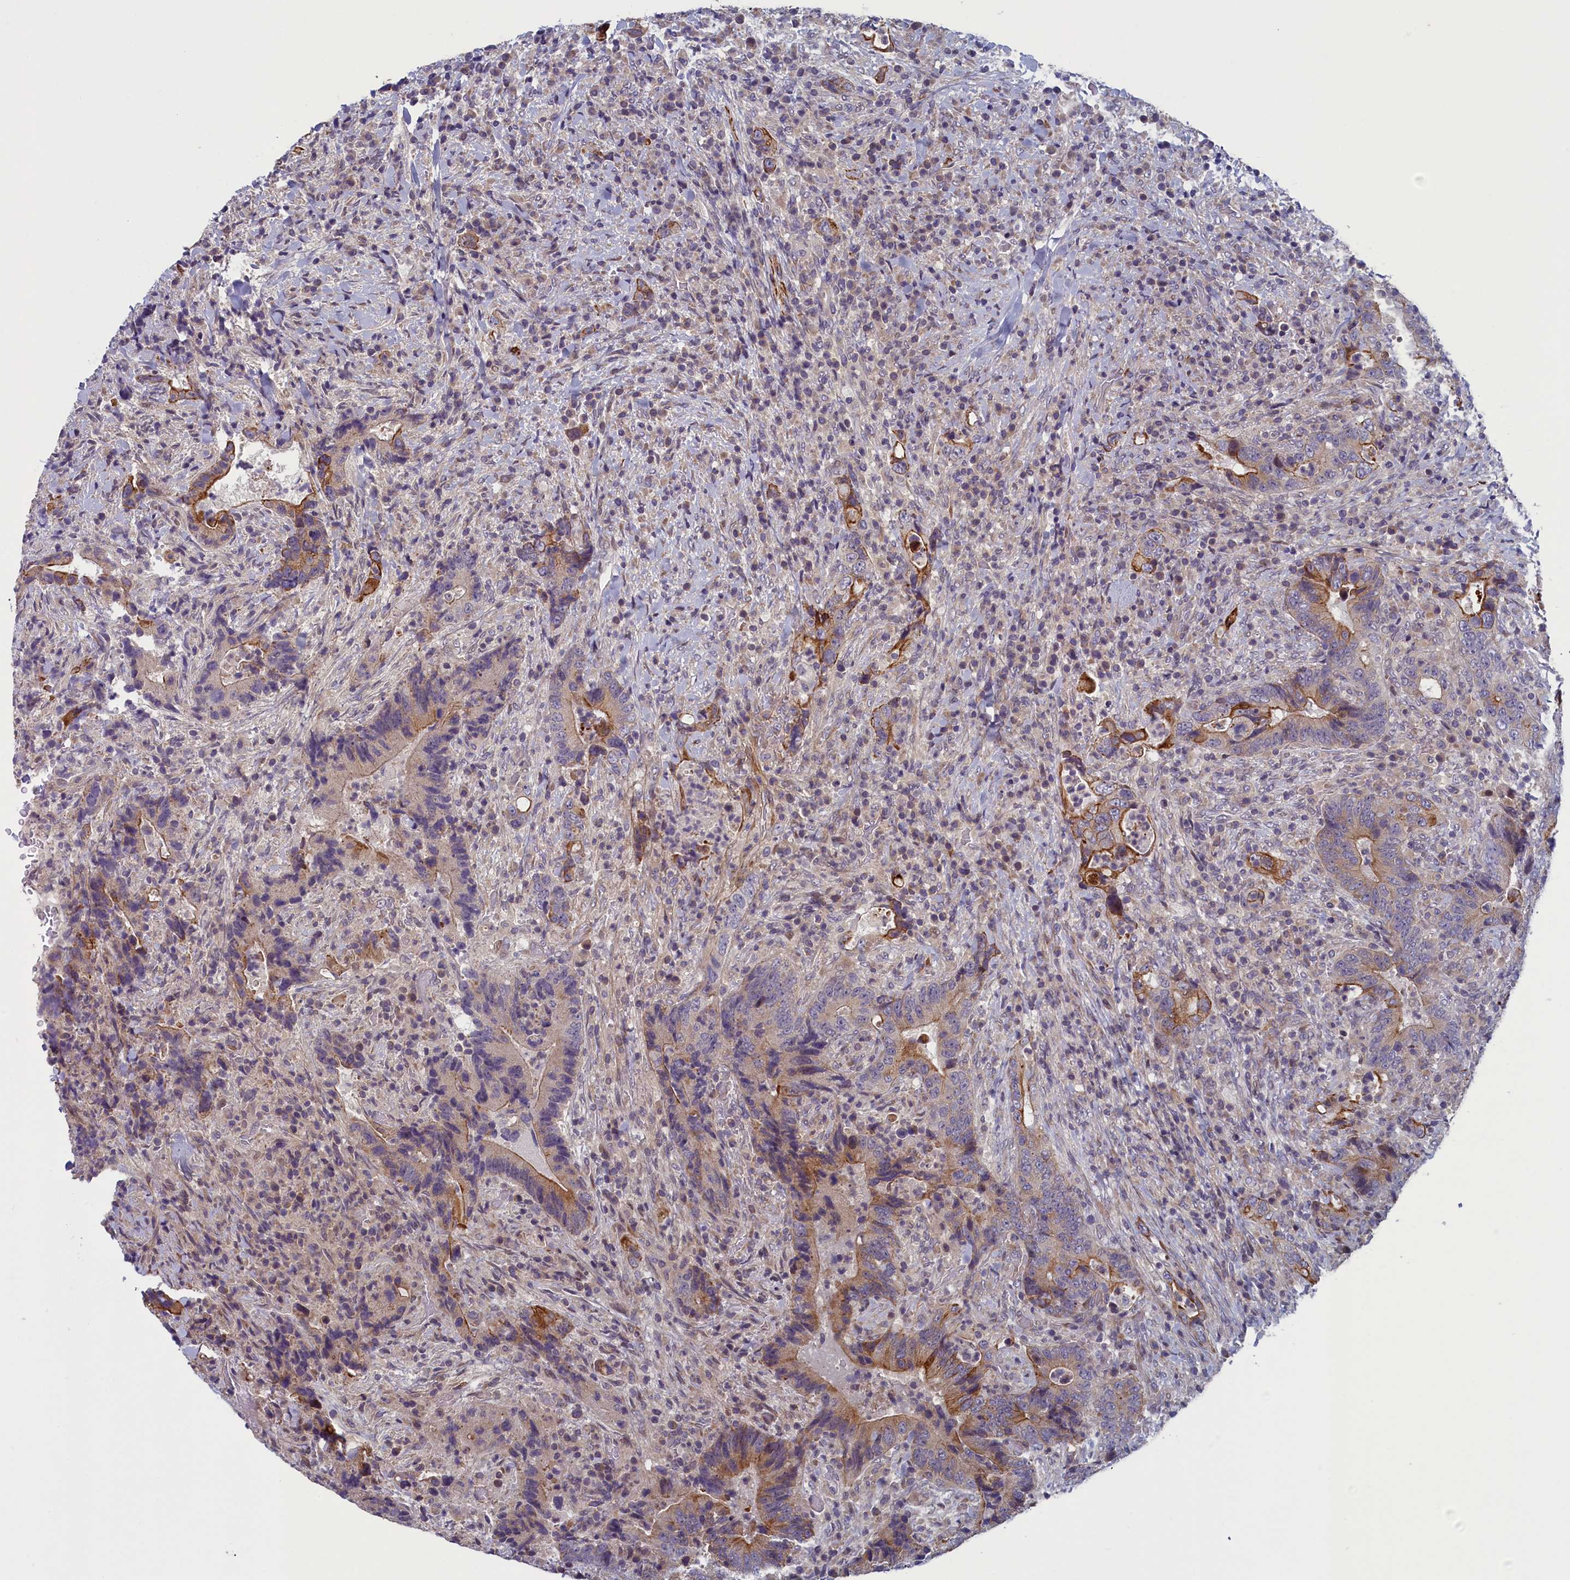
{"staining": {"intensity": "moderate", "quantity": "<25%", "location": "cytoplasmic/membranous"}, "tissue": "colorectal cancer", "cell_type": "Tumor cells", "image_type": "cancer", "snomed": [{"axis": "morphology", "description": "Adenocarcinoma, NOS"}, {"axis": "topography", "description": "Colon"}], "caption": "High-power microscopy captured an immunohistochemistry photomicrograph of colorectal cancer (adenocarcinoma), revealing moderate cytoplasmic/membranous expression in approximately <25% of tumor cells.", "gene": "ANKRD39", "patient": {"sex": "female", "age": 75}}